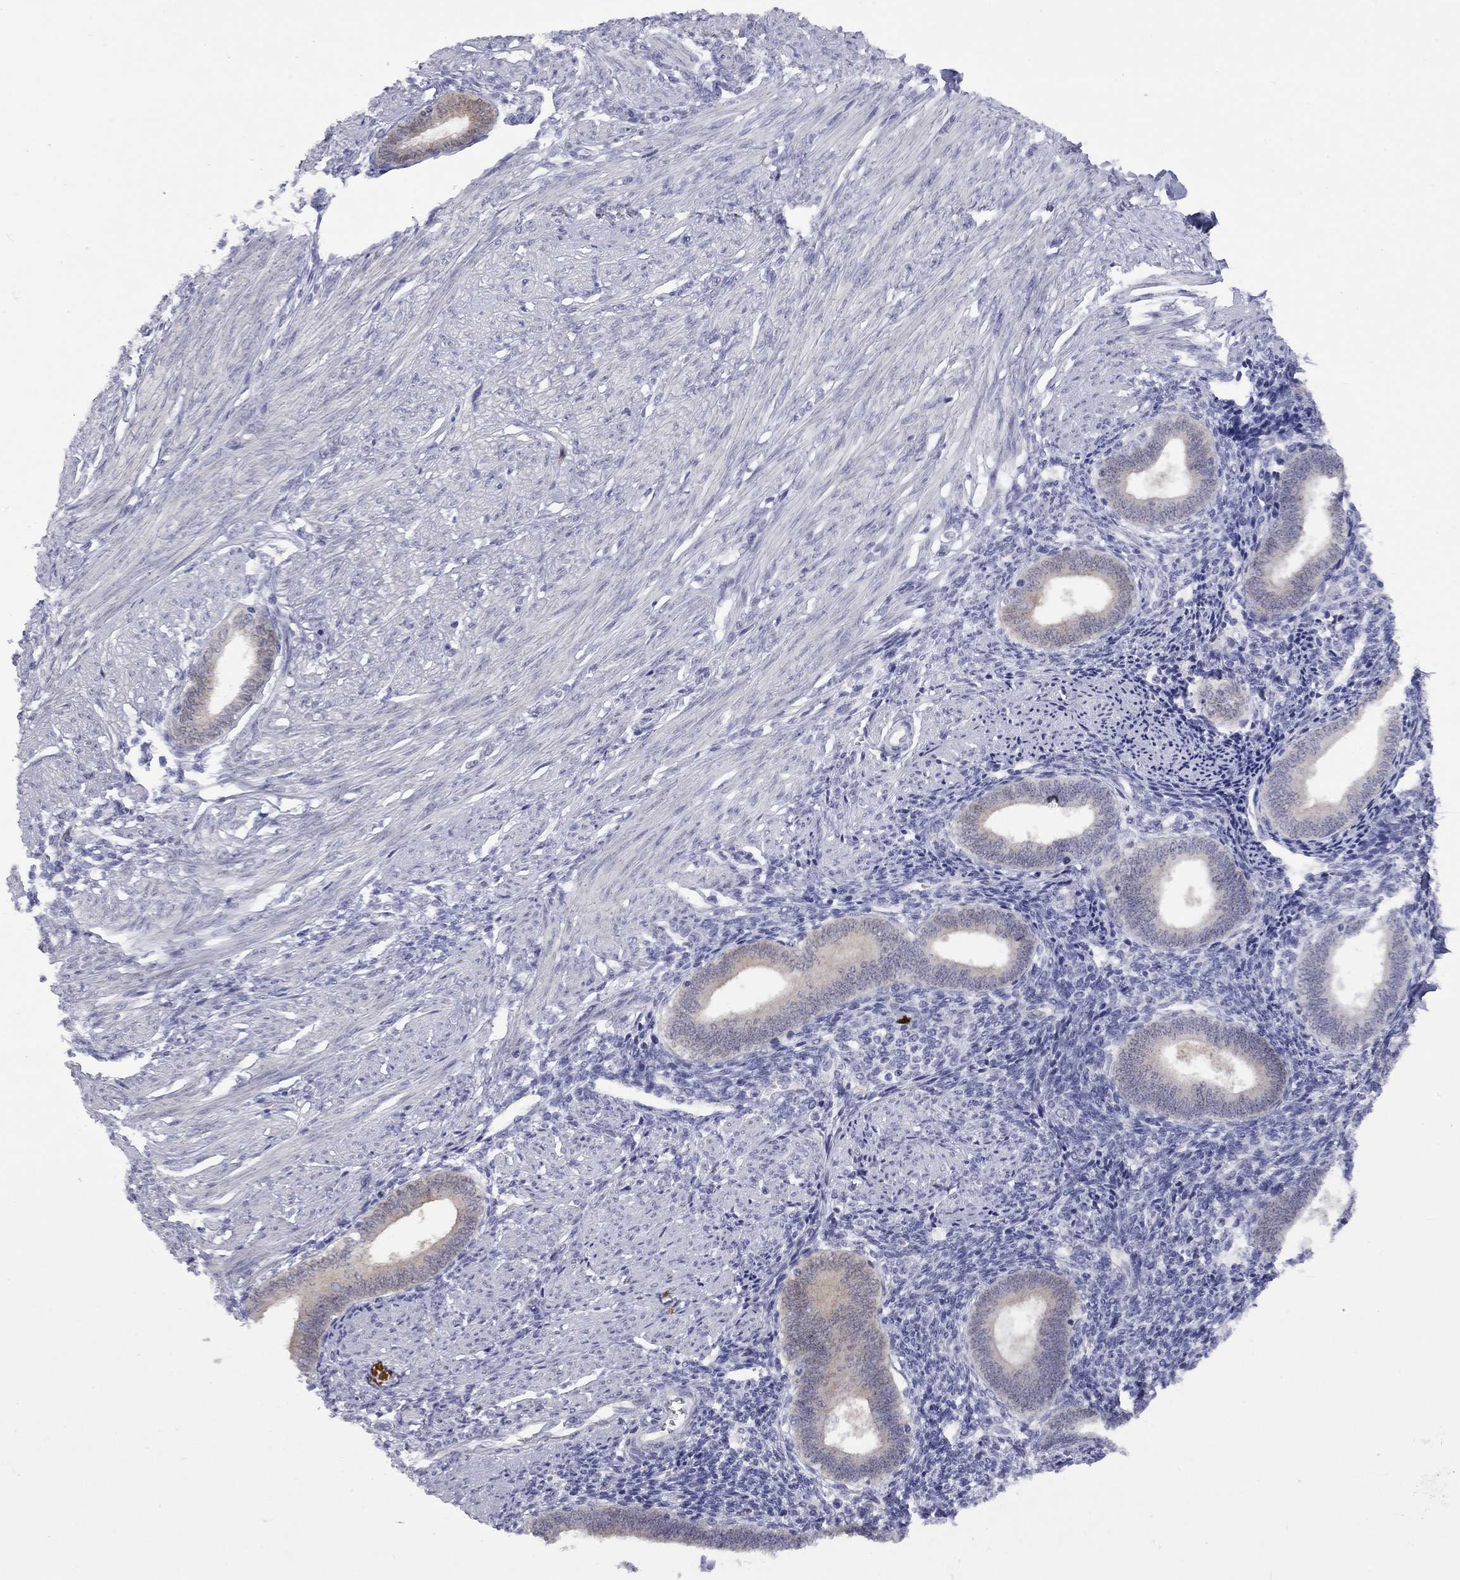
{"staining": {"intensity": "negative", "quantity": "none", "location": "none"}, "tissue": "endometrium", "cell_type": "Cells in endometrial stroma", "image_type": "normal", "snomed": [{"axis": "morphology", "description": "Normal tissue, NOS"}, {"axis": "topography", "description": "Endometrium"}], "caption": "IHC of unremarkable human endometrium reveals no positivity in cells in endometrial stroma.", "gene": "CTNNBIP1", "patient": {"sex": "female", "age": 42}}